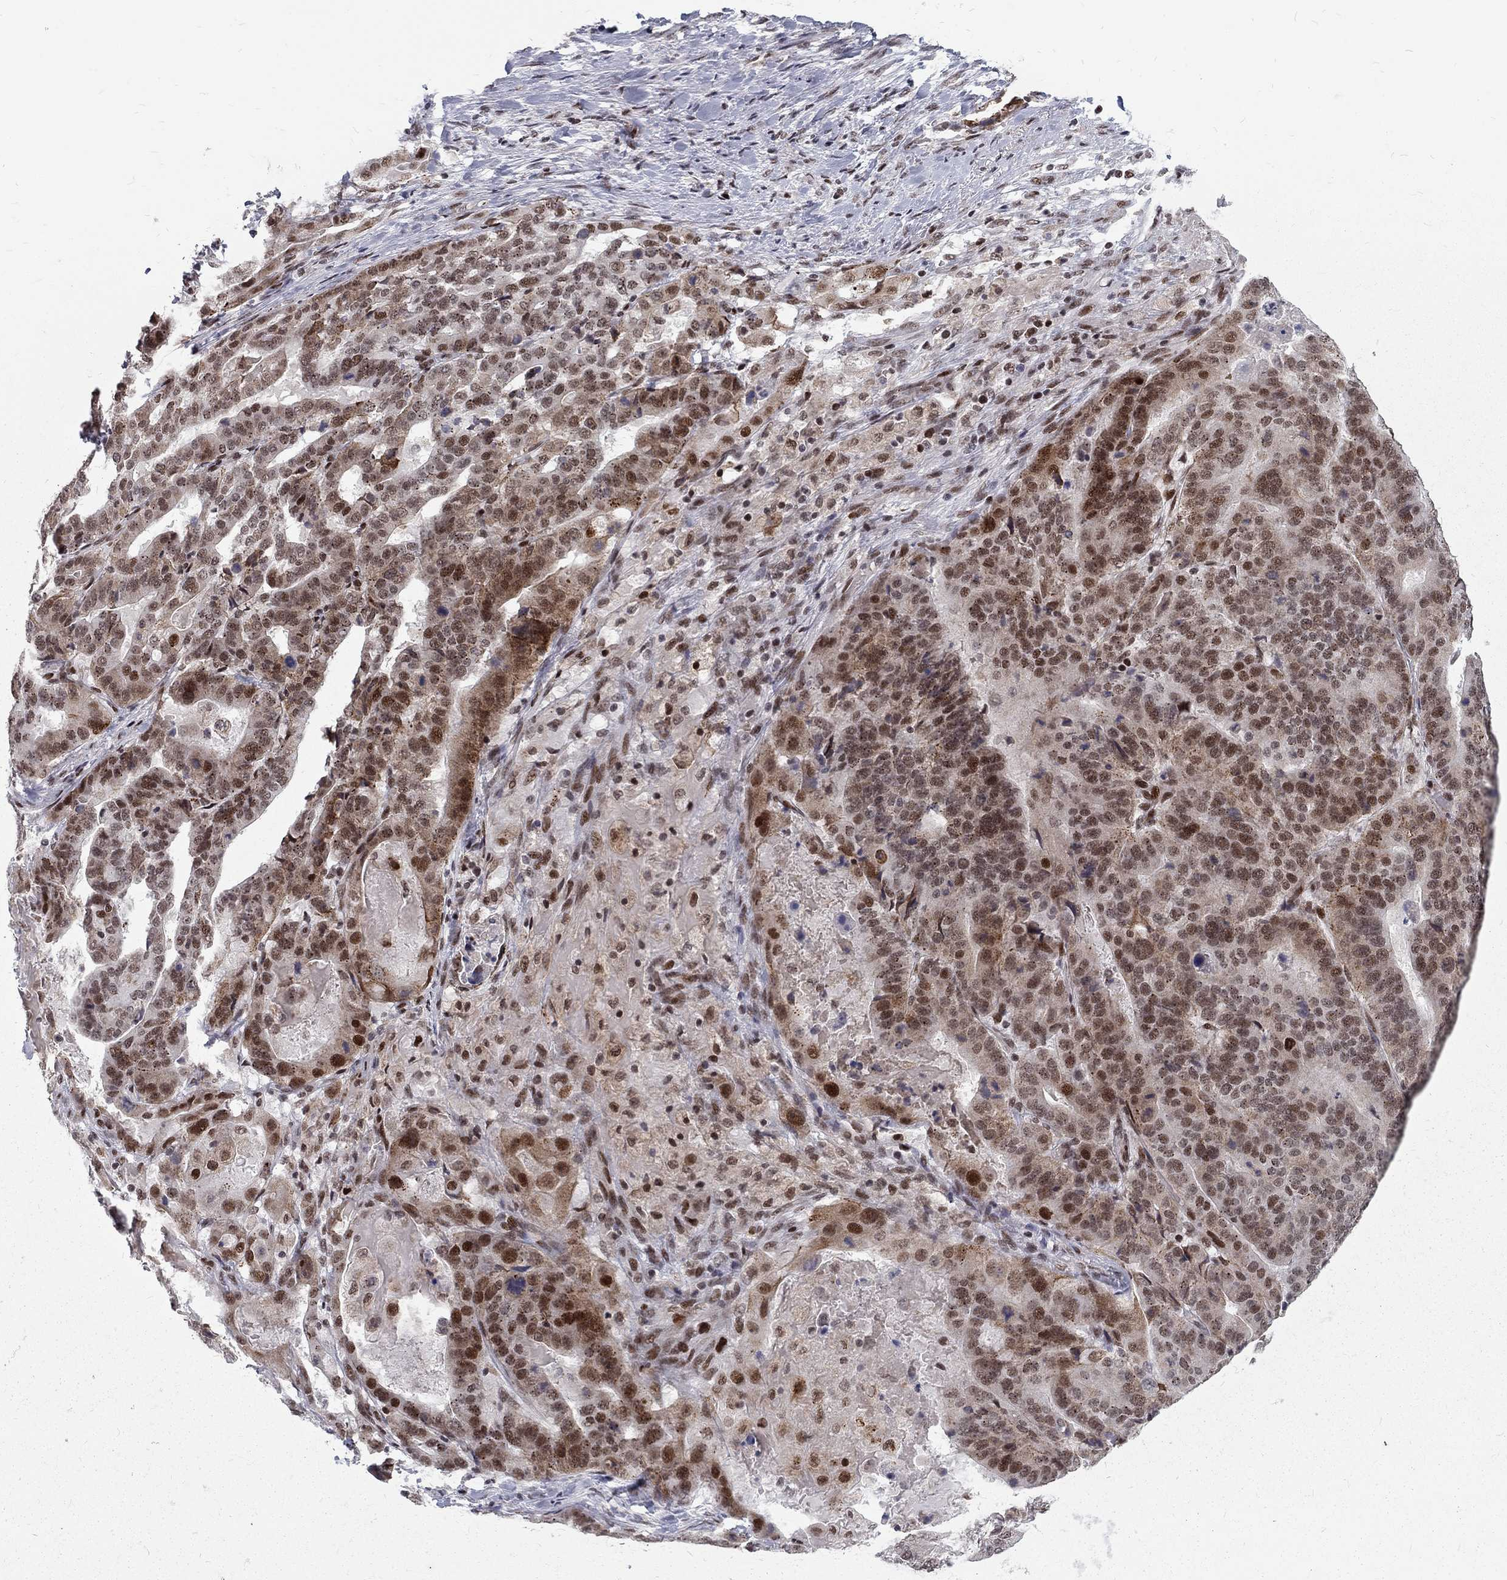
{"staining": {"intensity": "moderate", "quantity": "25%-75%", "location": "cytoplasmic/membranous,nuclear"}, "tissue": "stomach cancer", "cell_type": "Tumor cells", "image_type": "cancer", "snomed": [{"axis": "morphology", "description": "Adenocarcinoma, NOS"}, {"axis": "topography", "description": "Stomach"}], "caption": "Moderate cytoplasmic/membranous and nuclear protein expression is seen in about 25%-75% of tumor cells in stomach cancer (adenocarcinoma). The staining is performed using DAB (3,3'-diaminobenzidine) brown chromogen to label protein expression. The nuclei are counter-stained blue using hematoxylin.", "gene": "TCEAL1", "patient": {"sex": "male", "age": 48}}